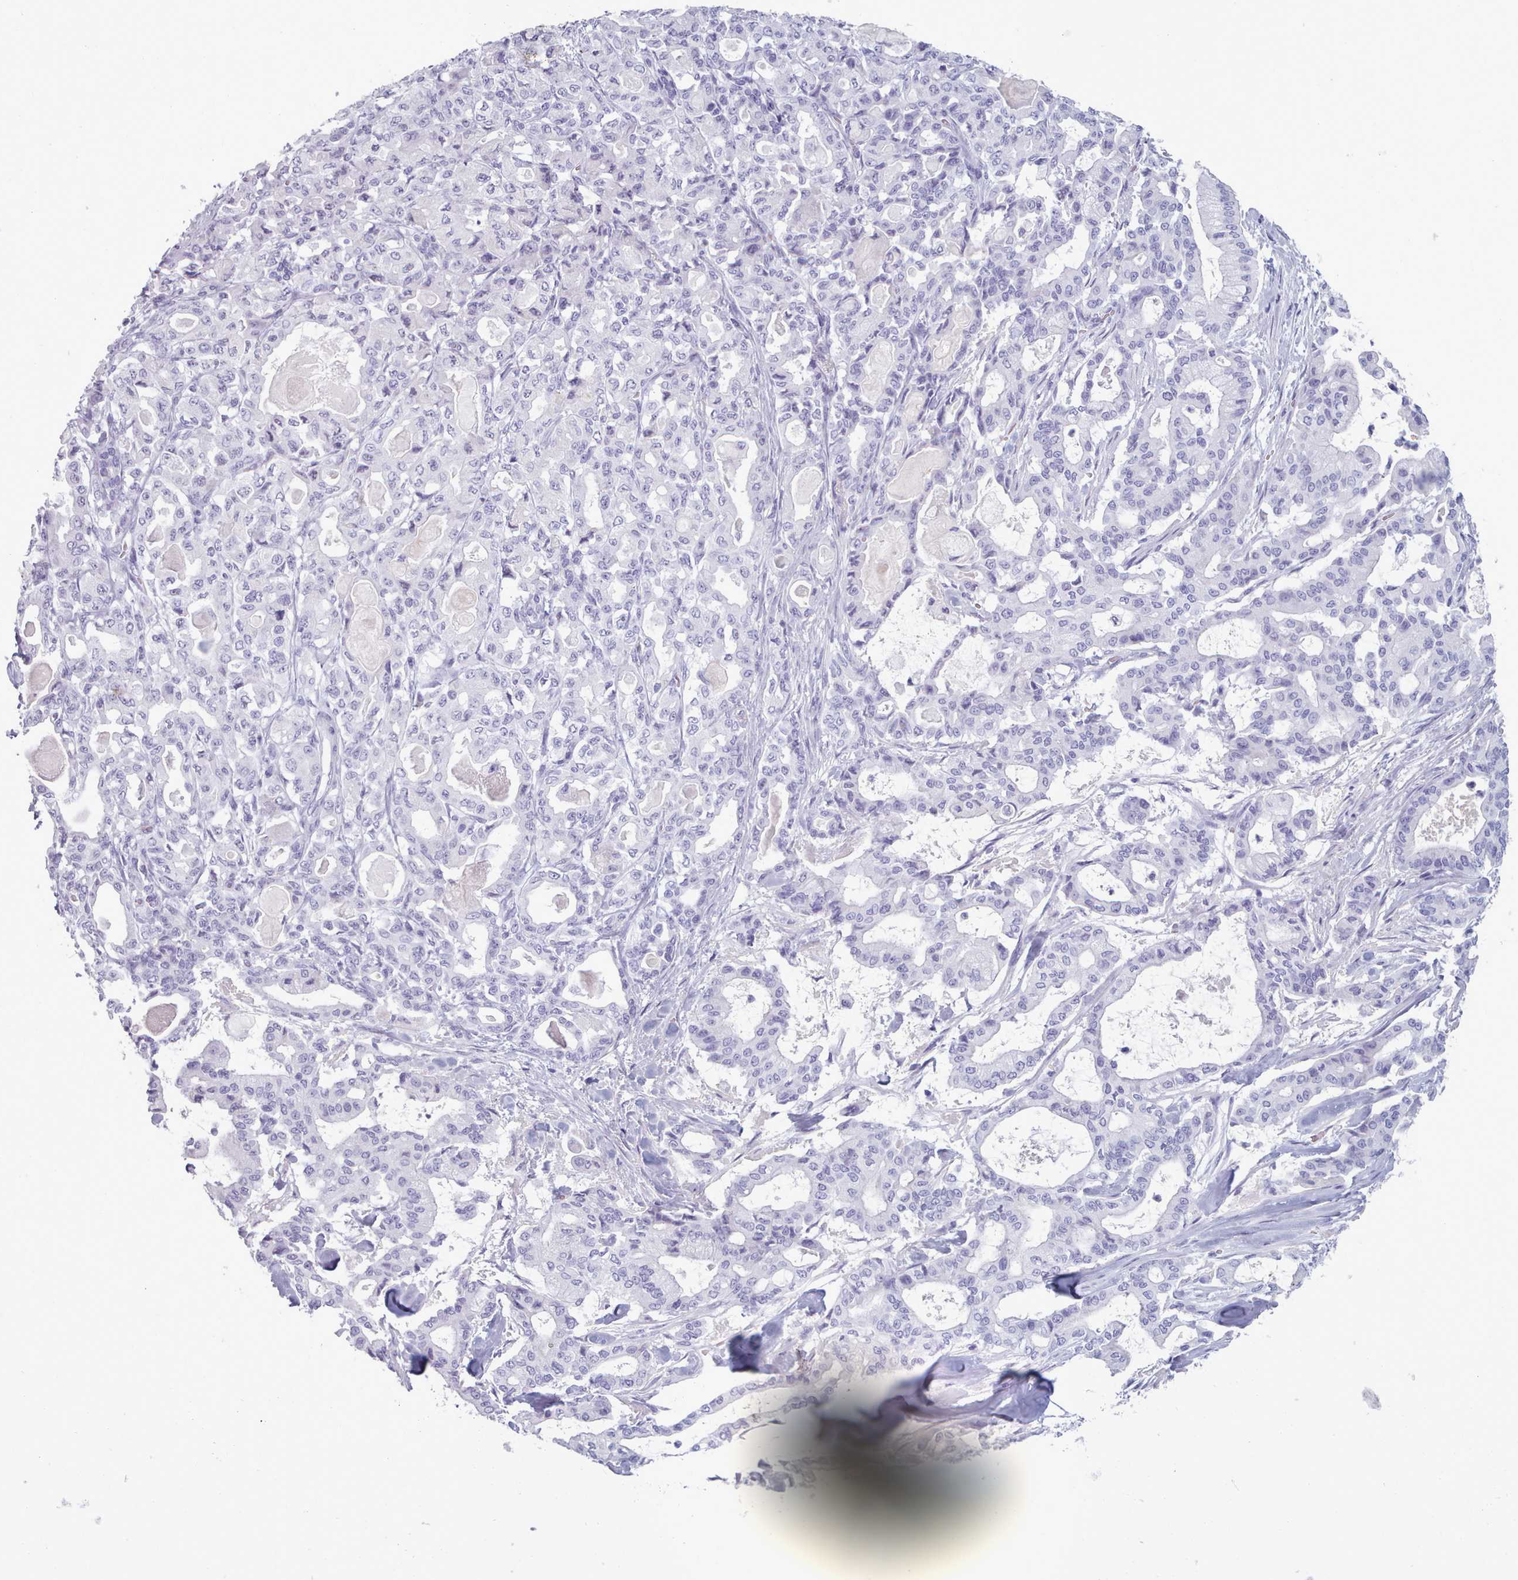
{"staining": {"intensity": "negative", "quantity": "none", "location": "none"}, "tissue": "pancreatic cancer", "cell_type": "Tumor cells", "image_type": "cancer", "snomed": [{"axis": "morphology", "description": "Adenocarcinoma, NOS"}, {"axis": "topography", "description": "Pancreas"}], "caption": "Histopathology image shows no significant protein positivity in tumor cells of pancreatic adenocarcinoma.", "gene": "ZNF43", "patient": {"sex": "male", "age": 63}}